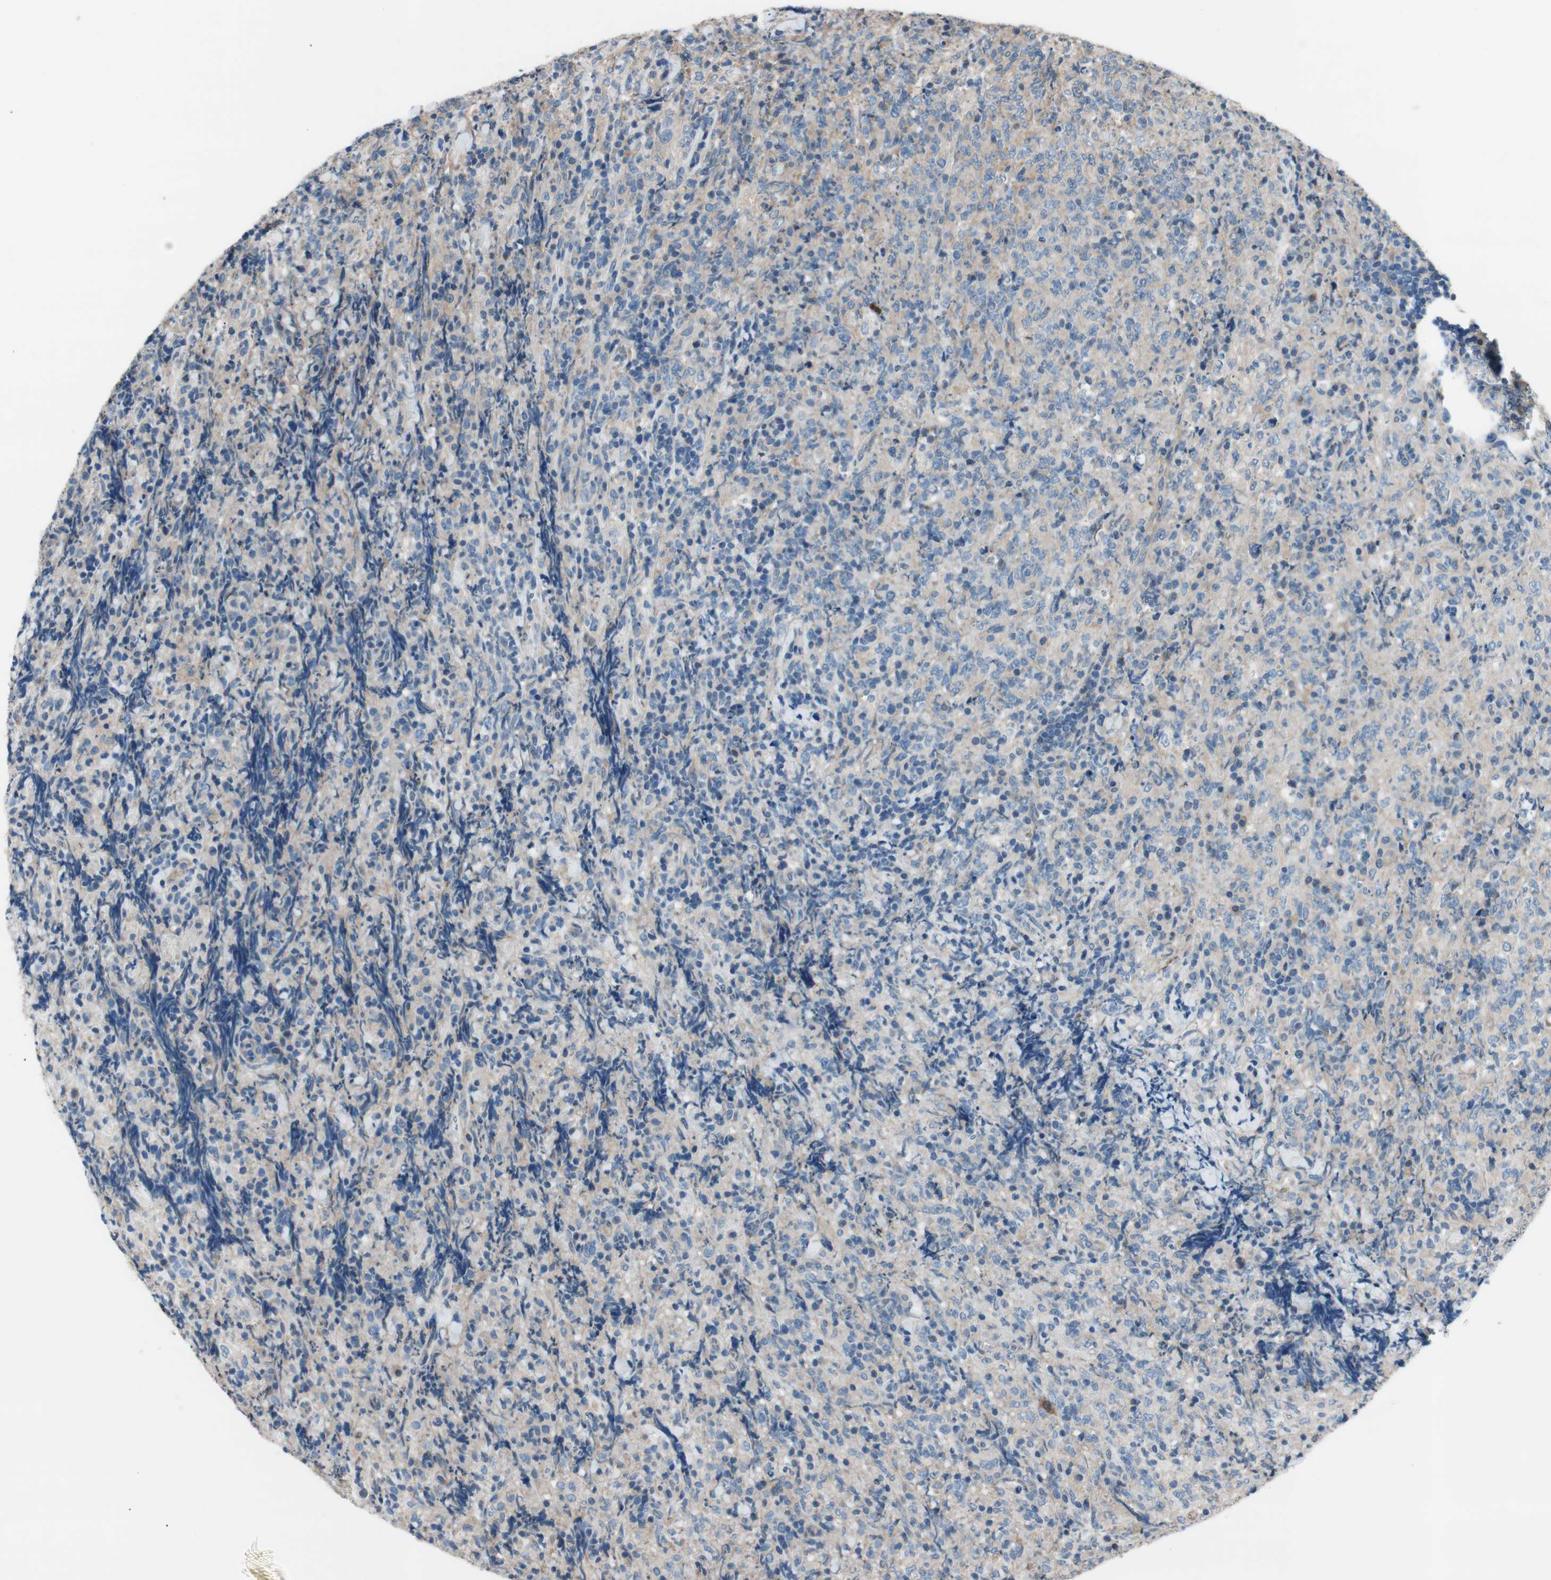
{"staining": {"intensity": "negative", "quantity": "none", "location": "none"}, "tissue": "lymphoma", "cell_type": "Tumor cells", "image_type": "cancer", "snomed": [{"axis": "morphology", "description": "Malignant lymphoma, non-Hodgkin's type, High grade"}, {"axis": "topography", "description": "Tonsil"}], "caption": "Immunohistochemistry (IHC) image of human lymphoma stained for a protein (brown), which demonstrates no expression in tumor cells. Brightfield microscopy of immunohistochemistry (IHC) stained with DAB (brown) and hematoxylin (blue), captured at high magnification.", "gene": "CALML3", "patient": {"sex": "female", "age": 36}}